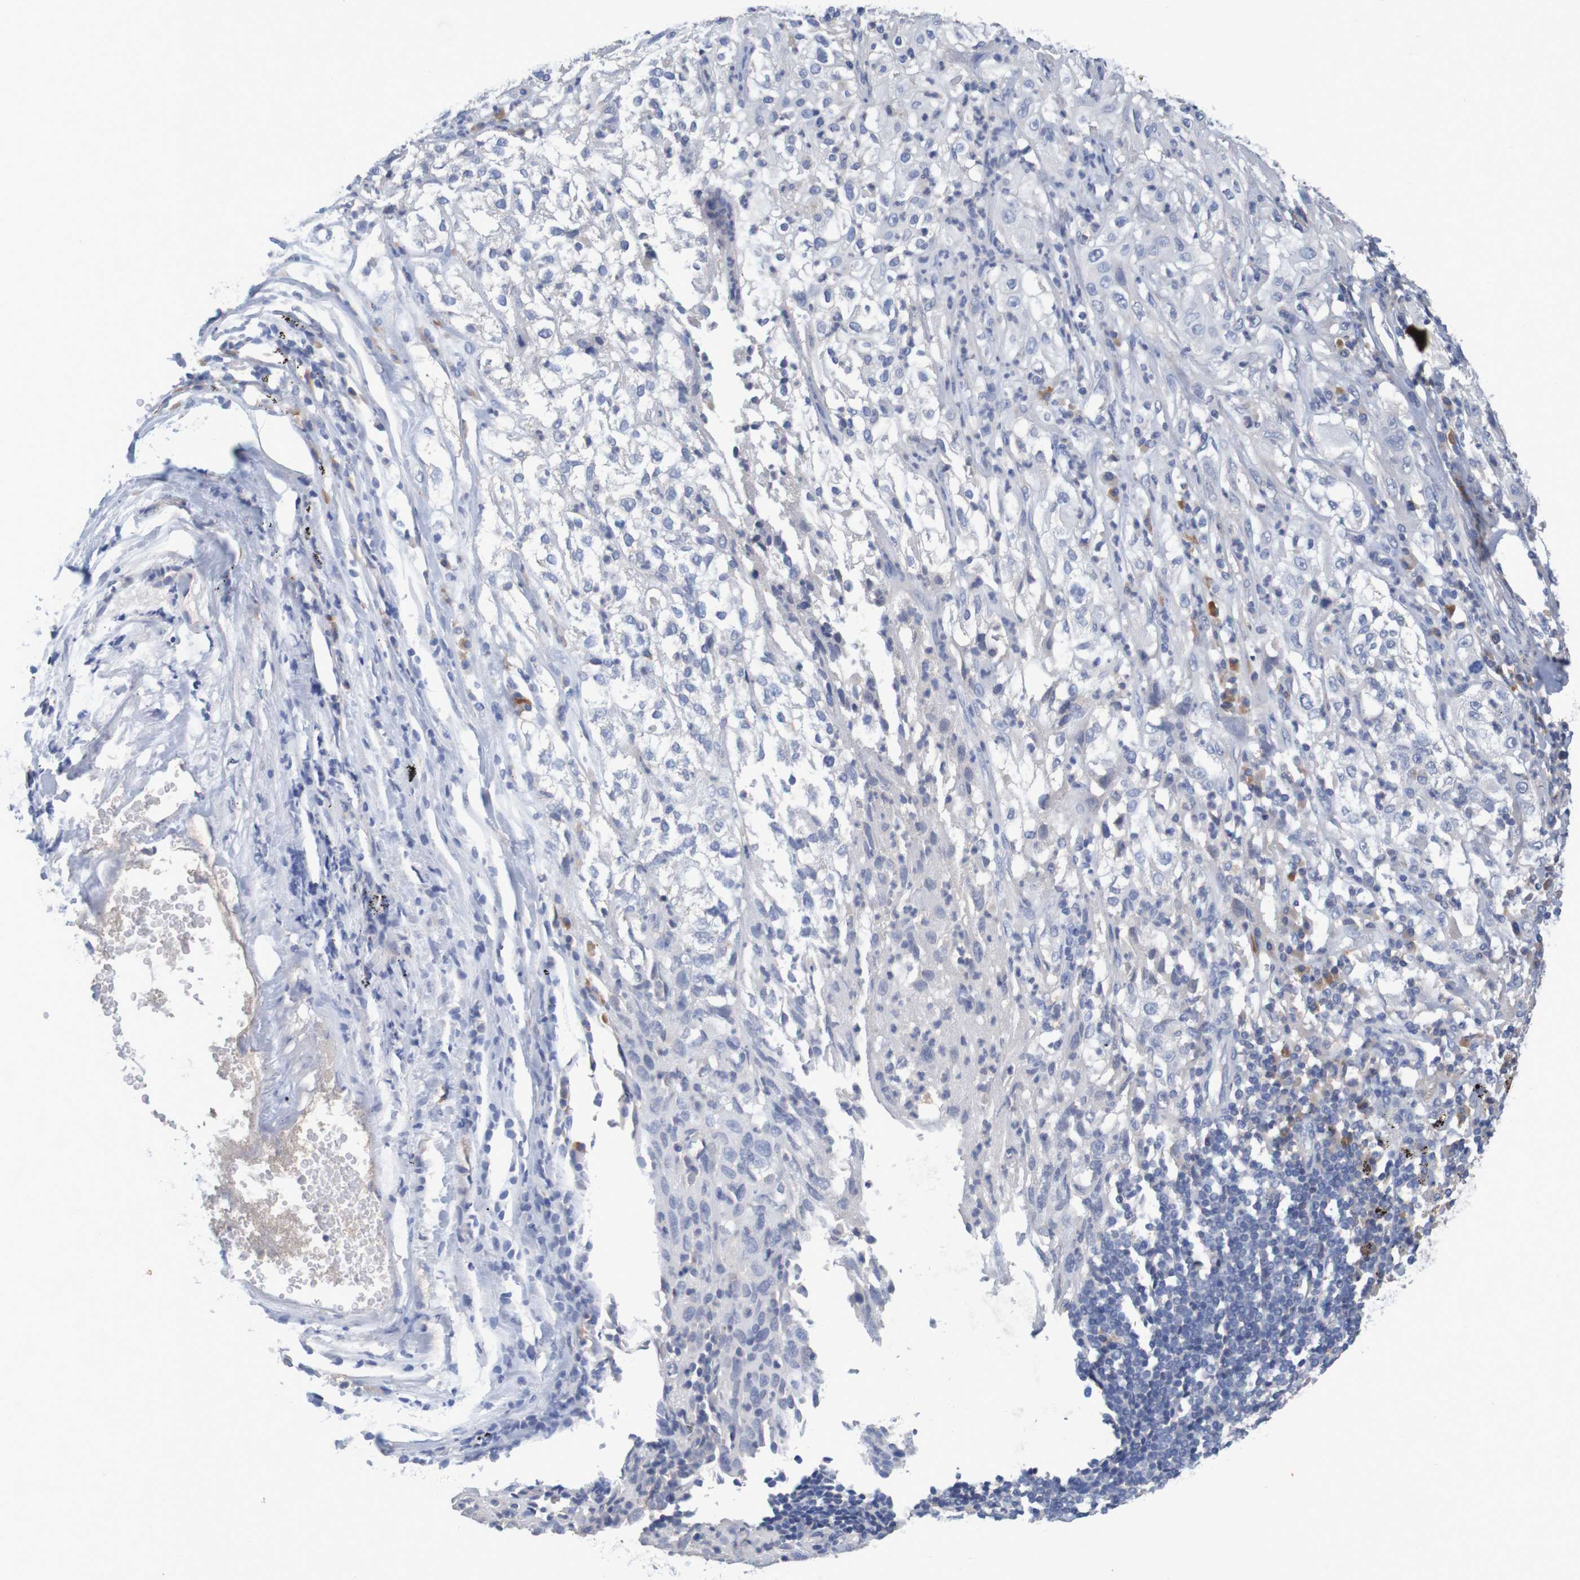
{"staining": {"intensity": "negative", "quantity": "none", "location": "none"}, "tissue": "lung cancer", "cell_type": "Tumor cells", "image_type": "cancer", "snomed": [{"axis": "morphology", "description": "Inflammation, NOS"}, {"axis": "morphology", "description": "Squamous cell carcinoma, NOS"}, {"axis": "topography", "description": "Lymph node"}, {"axis": "topography", "description": "Soft tissue"}, {"axis": "topography", "description": "Lung"}], "caption": "Tumor cells show no significant expression in squamous cell carcinoma (lung).", "gene": "LTA", "patient": {"sex": "male", "age": 66}}